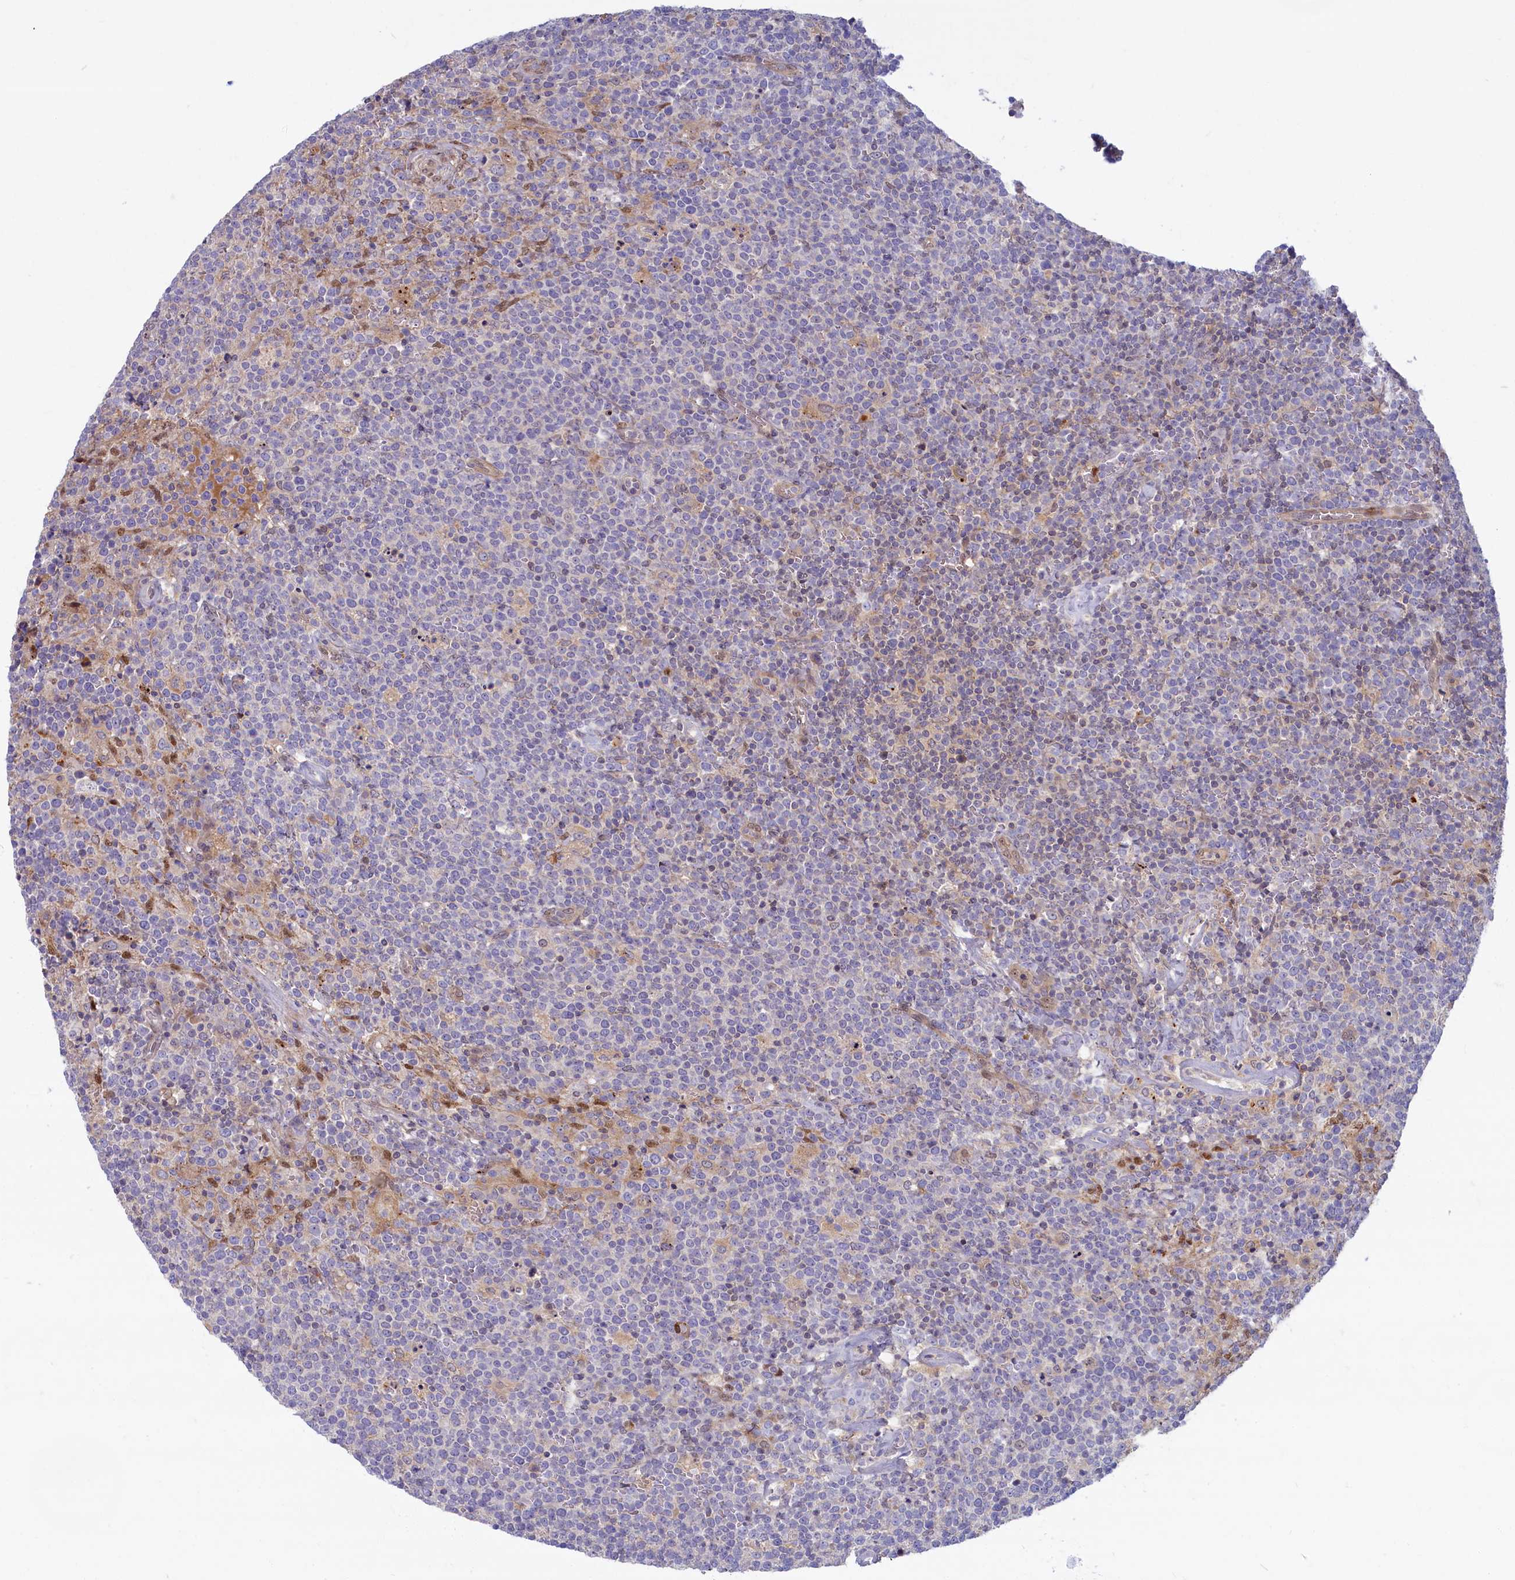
{"staining": {"intensity": "negative", "quantity": "none", "location": "none"}, "tissue": "lymphoma", "cell_type": "Tumor cells", "image_type": "cancer", "snomed": [{"axis": "morphology", "description": "Malignant lymphoma, non-Hodgkin's type, High grade"}, {"axis": "topography", "description": "Lymph node"}], "caption": "There is no significant expression in tumor cells of malignant lymphoma, non-Hodgkin's type (high-grade). The staining is performed using DAB (3,3'-diaminobenzidine) brown chromogen with nuclei counter-stained in using hematoxylin.", "gene": "FCSK", "patient": {"sex": "male", "age": 61}}